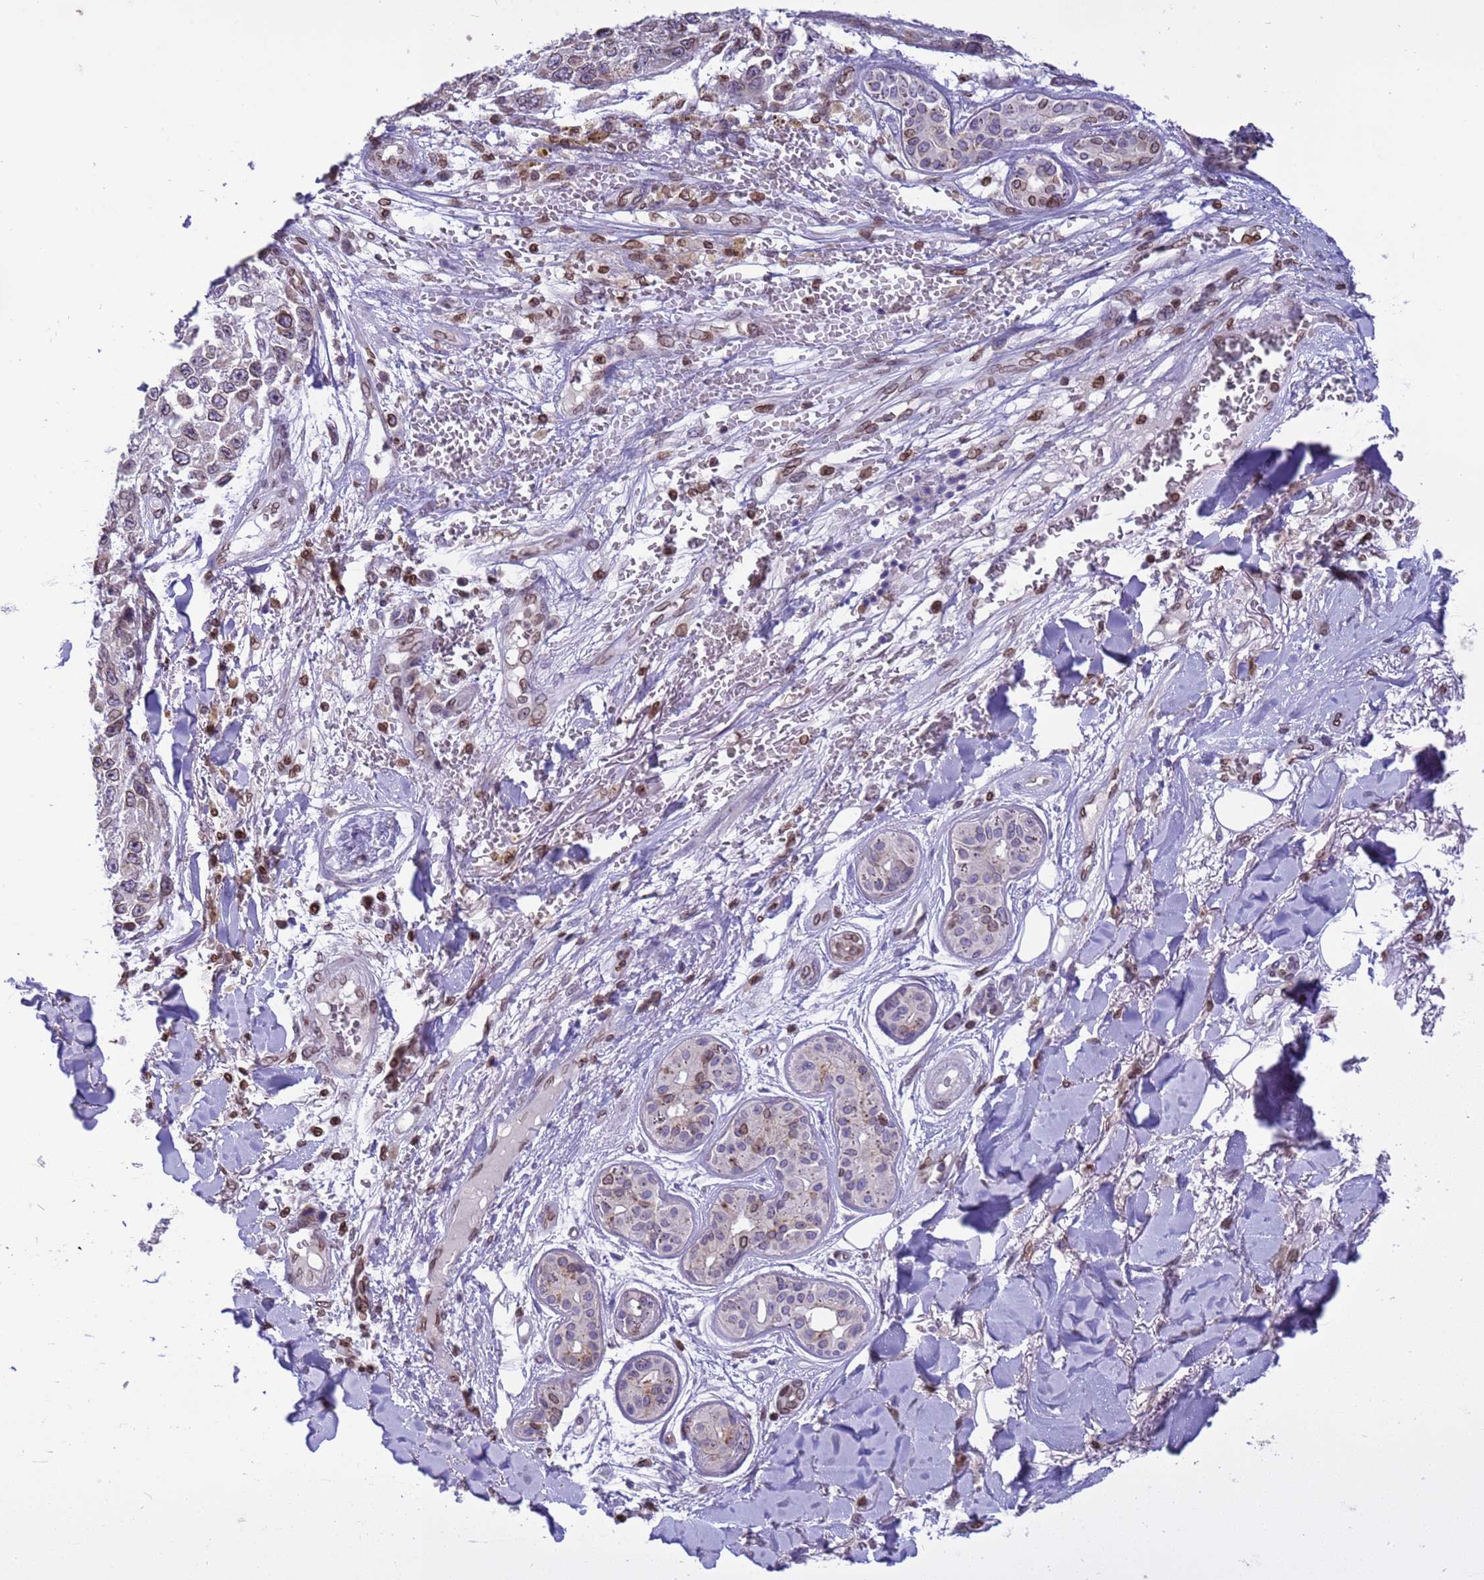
{"staining": {"intensity": "moderate", "quantity": "<25%", "location": "cytoplasmic/membranous,nuclear"}, "tissue": "melanoma", "cell_type": "Tumor cells", "image_type": "cancer", "snomed": [{"axis": "morphology", "description": "Normal tissue, NOS"}, {"axis": "morphology", "description": "Malignant melanoma, NOS"}, {"axis": "topography", "description": "Skin"}], "caption": "Immunohistochemistry staining of malignant melanoma, which shows low levels of moderate cytoplasmic/membranous and nuclear positivity in approximately <25% of tumor cells indicating moderate cytoplasmic/membranous and nuclear protein staining. The staining was performed using DAB (3,3'-diaminobenzidine) (brown) for protein detection and nuclei were counterstained in hematoxylin (blue).", "gene": "DHX37", "patient": {"sex": "female", "age": 96}}